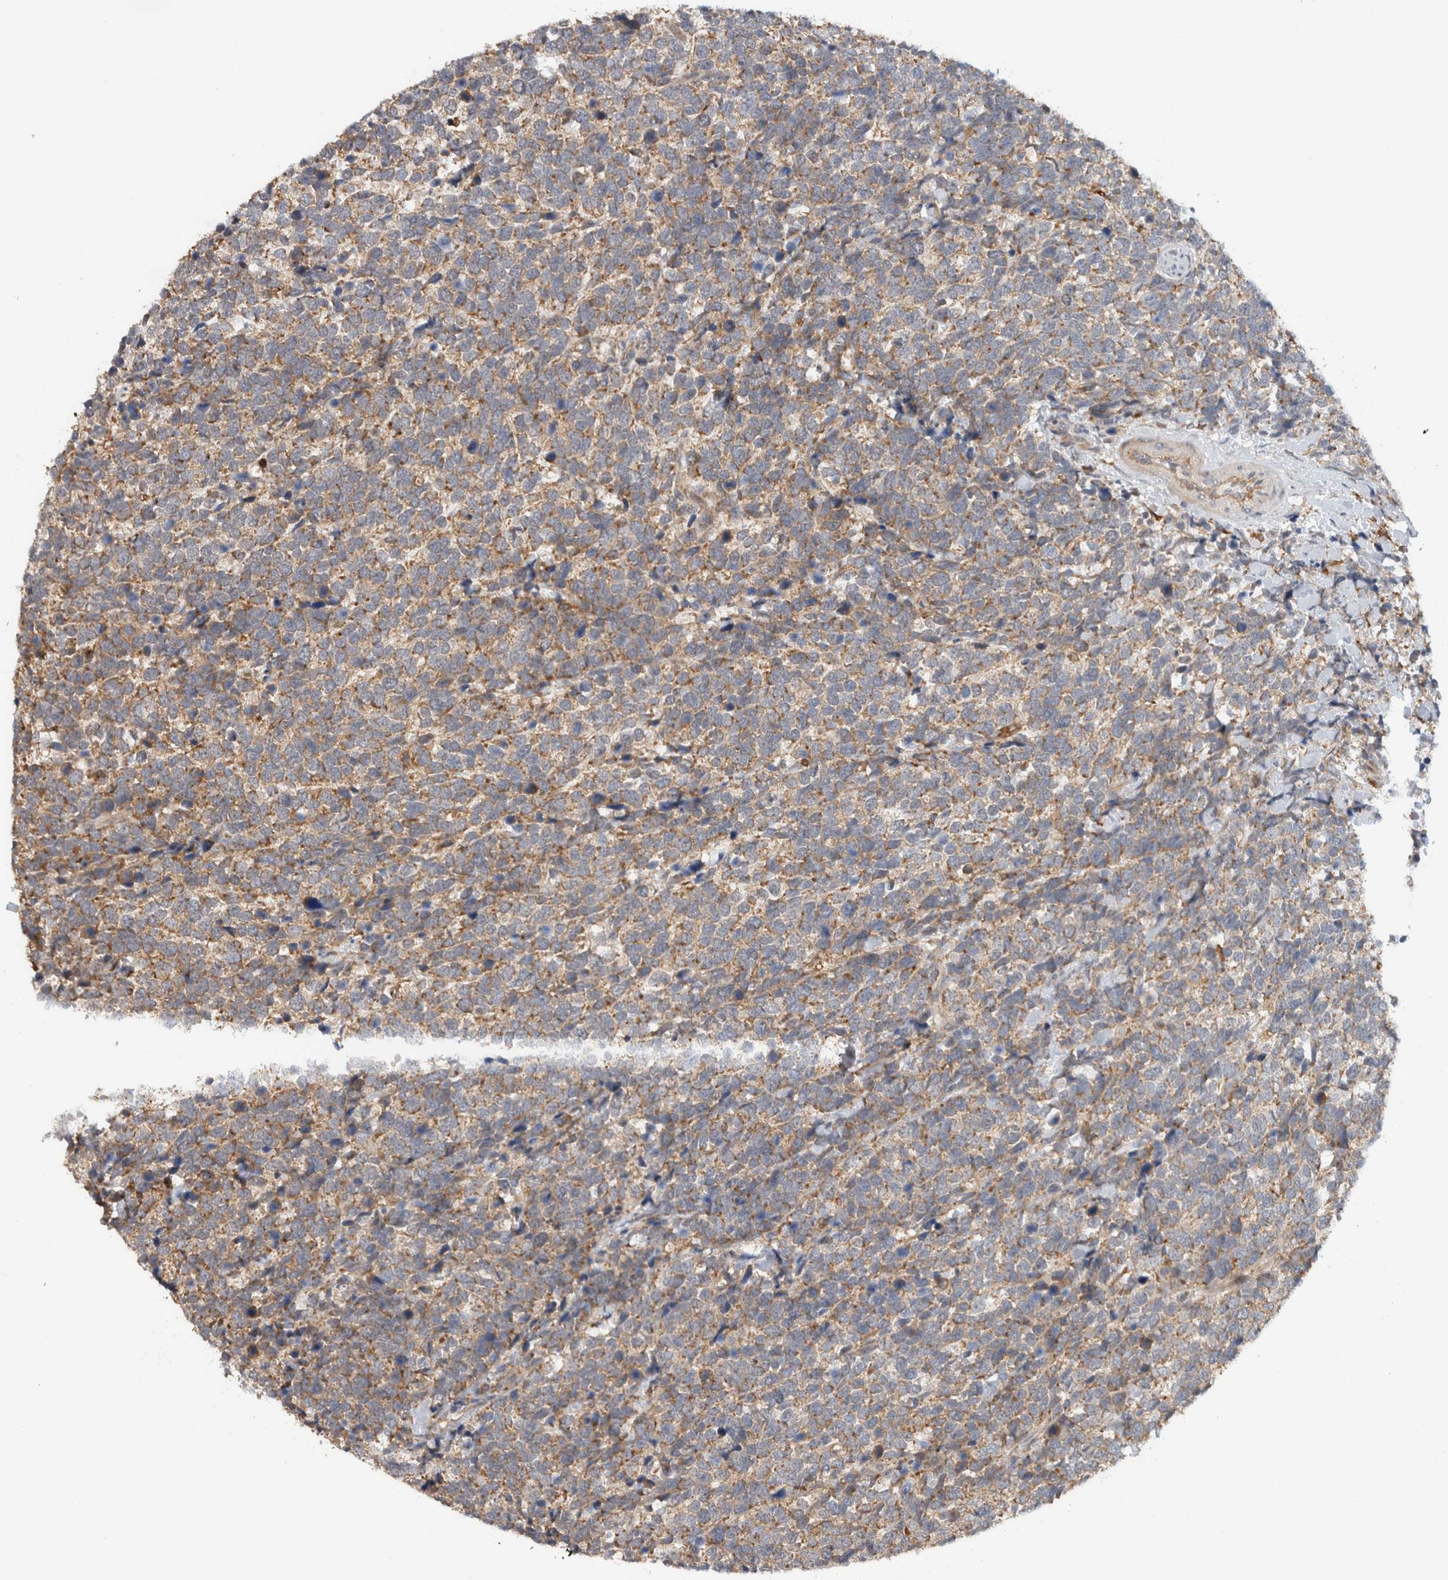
{"staining": {"intensity": "weak", "quantity": ">75%", "location": "cytoplasmic/membranous"}, "tissue": "urothelial cancer", "cell_type": "Tumor cells", "image_type": "cancer", "snomed": [{"axis": "morphology", "description": "Urothelial carcinoma, High grade"}, {"axis": "topography", "description": "Urinary bladder"}], "caption": "Protein expression analysis of urothelial carcinoma (high-grade) exhibits weak cytoplasmic/membranous positivity in approximately >75% of tumor cells. (Stains: DAB (3,3'-diaminobenzidine) in brown, nuclei in blue, Microscopy: brightfield microscopy at high magnification).", "gene": "ADGRL3", "patient": {"sex": "female", "age": 82}}